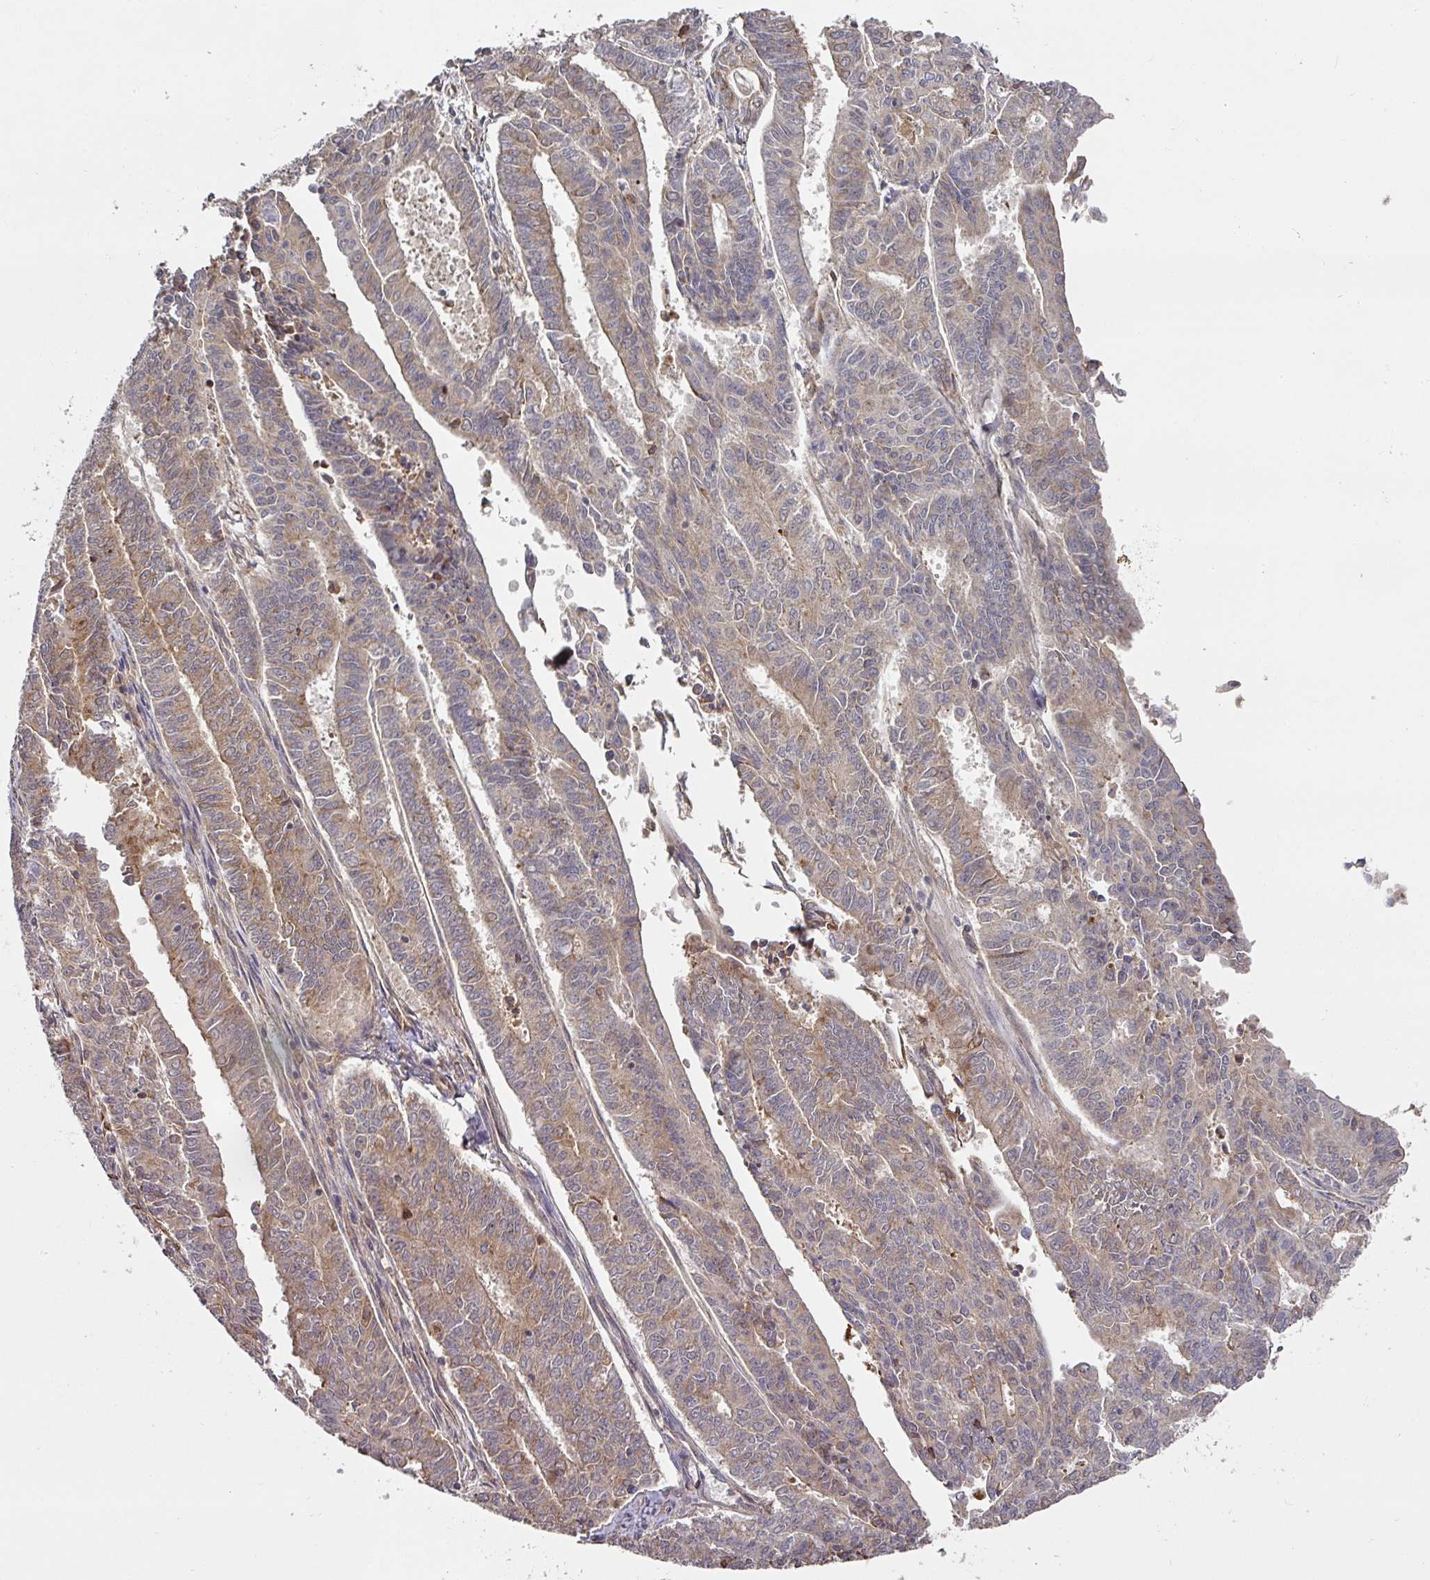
{"staining": {"intensity": "moderate", "quantity": "25%-75%", "location": "cytoplasmic/membranous"}, "tissue": "endometrial cancer", "cell_type": "Tumor cells", "image_type": "cancer", "snomed": [{"axis": "morphology", "description": "Adenocarcinoma, NOS"}, {"axis": "topography", "description": "Endometrium"}], "caption": "DAB immunohistochemical staining of human adenocarcinoma (endometrial) displays moderate cytoplasmic/membranous protein expression in about 25%-75% of tumor cells.", "gene": "CEP95", "patient": {"sex": "female", "age": 59}}